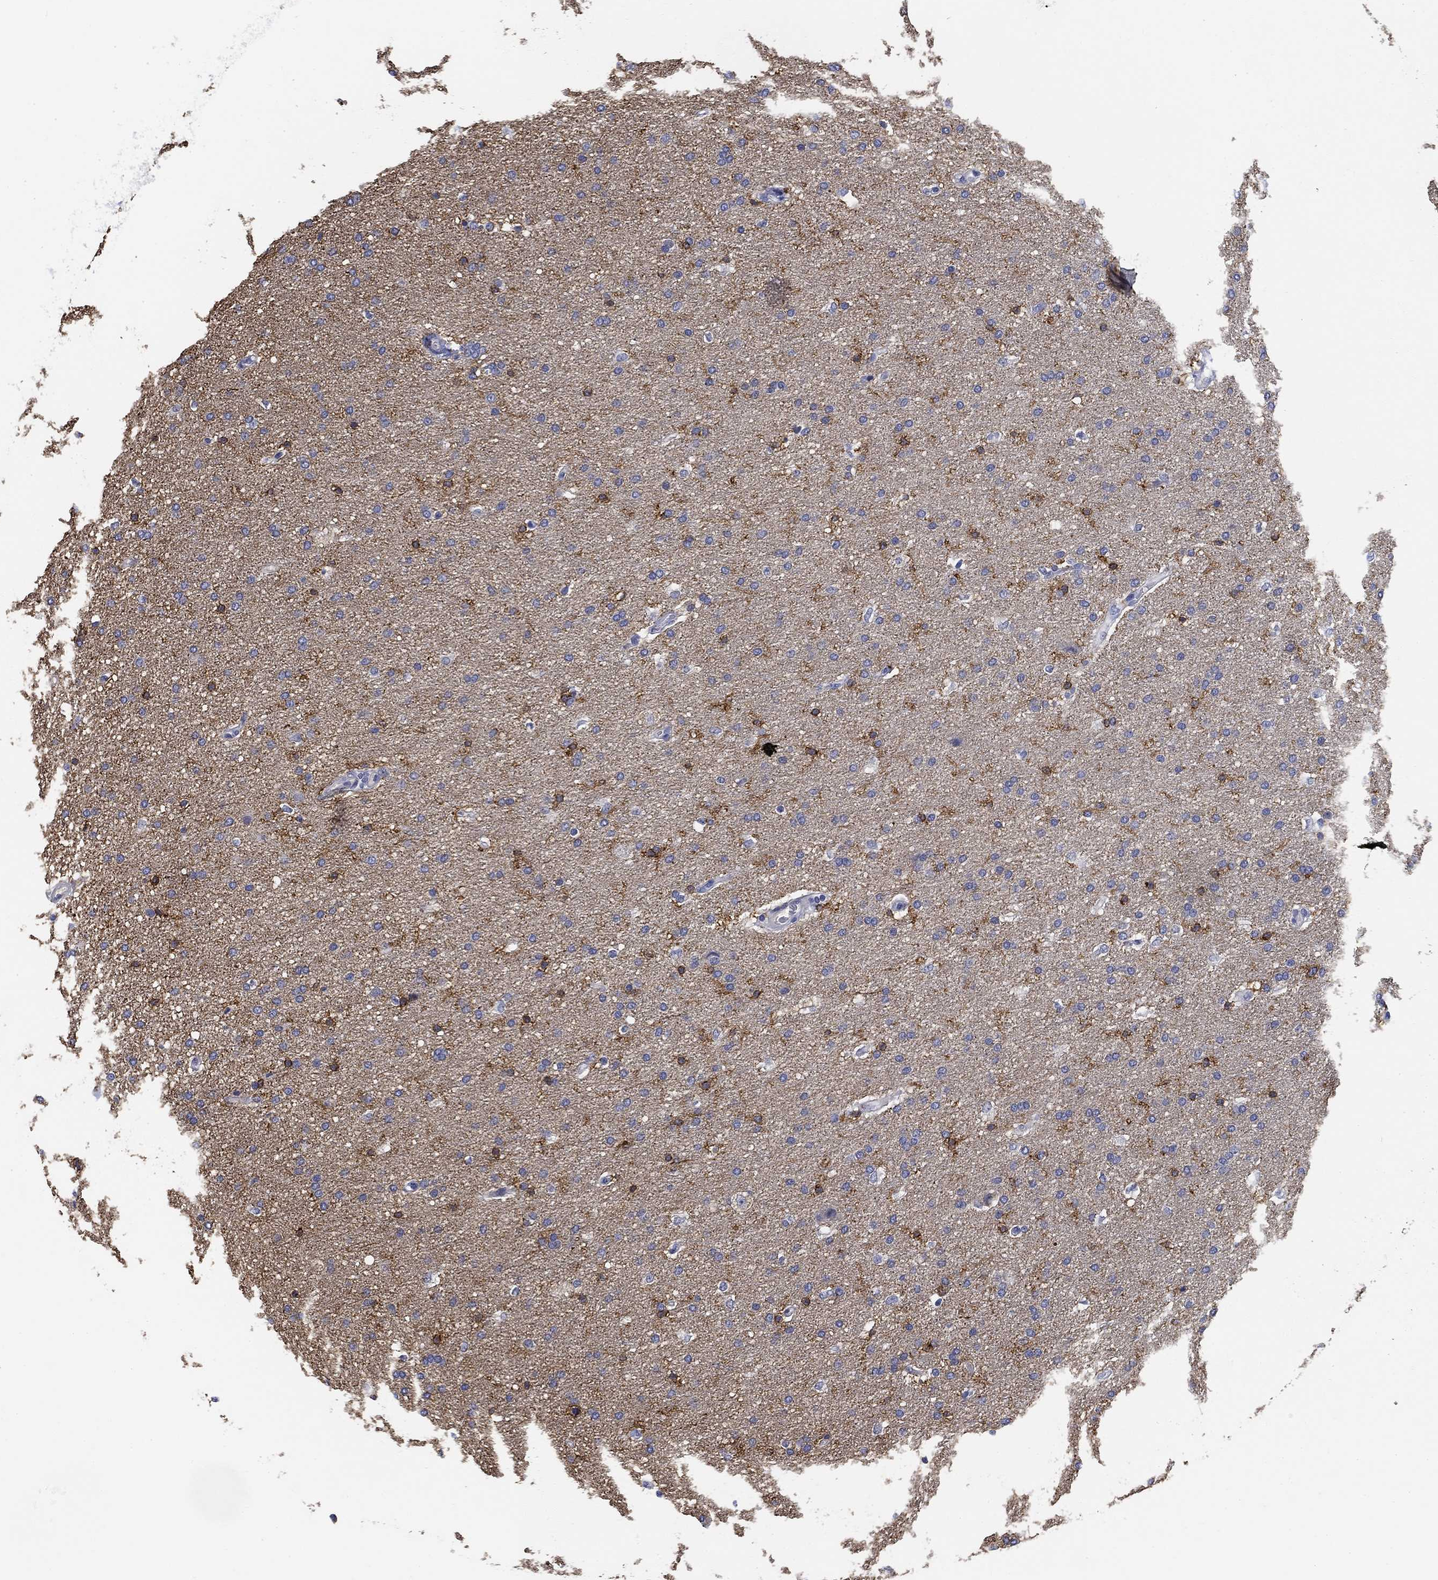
{"staining": {"intensity": "moderate", "quantity": "25%-75%", "location": "cytoplasmic/membranous"}, "tissue": "glioma", "cell_type": "Tumor cells", "image_type": "cancer", "snomed": [{"axis": "morphology", "description": "Glioma, malignant, Low grade"}, {"axis": "topography", "description": "Brain"}], "caption": "The histopathology image demonstrates immunohistochemical staining of glioma. There is moderate cytoplasmic/membranous expression is appreciated in about 25%-75% of tumor cells.", "gene": "SLC2A5", "patient": {"sex": "female", "age": 37}}